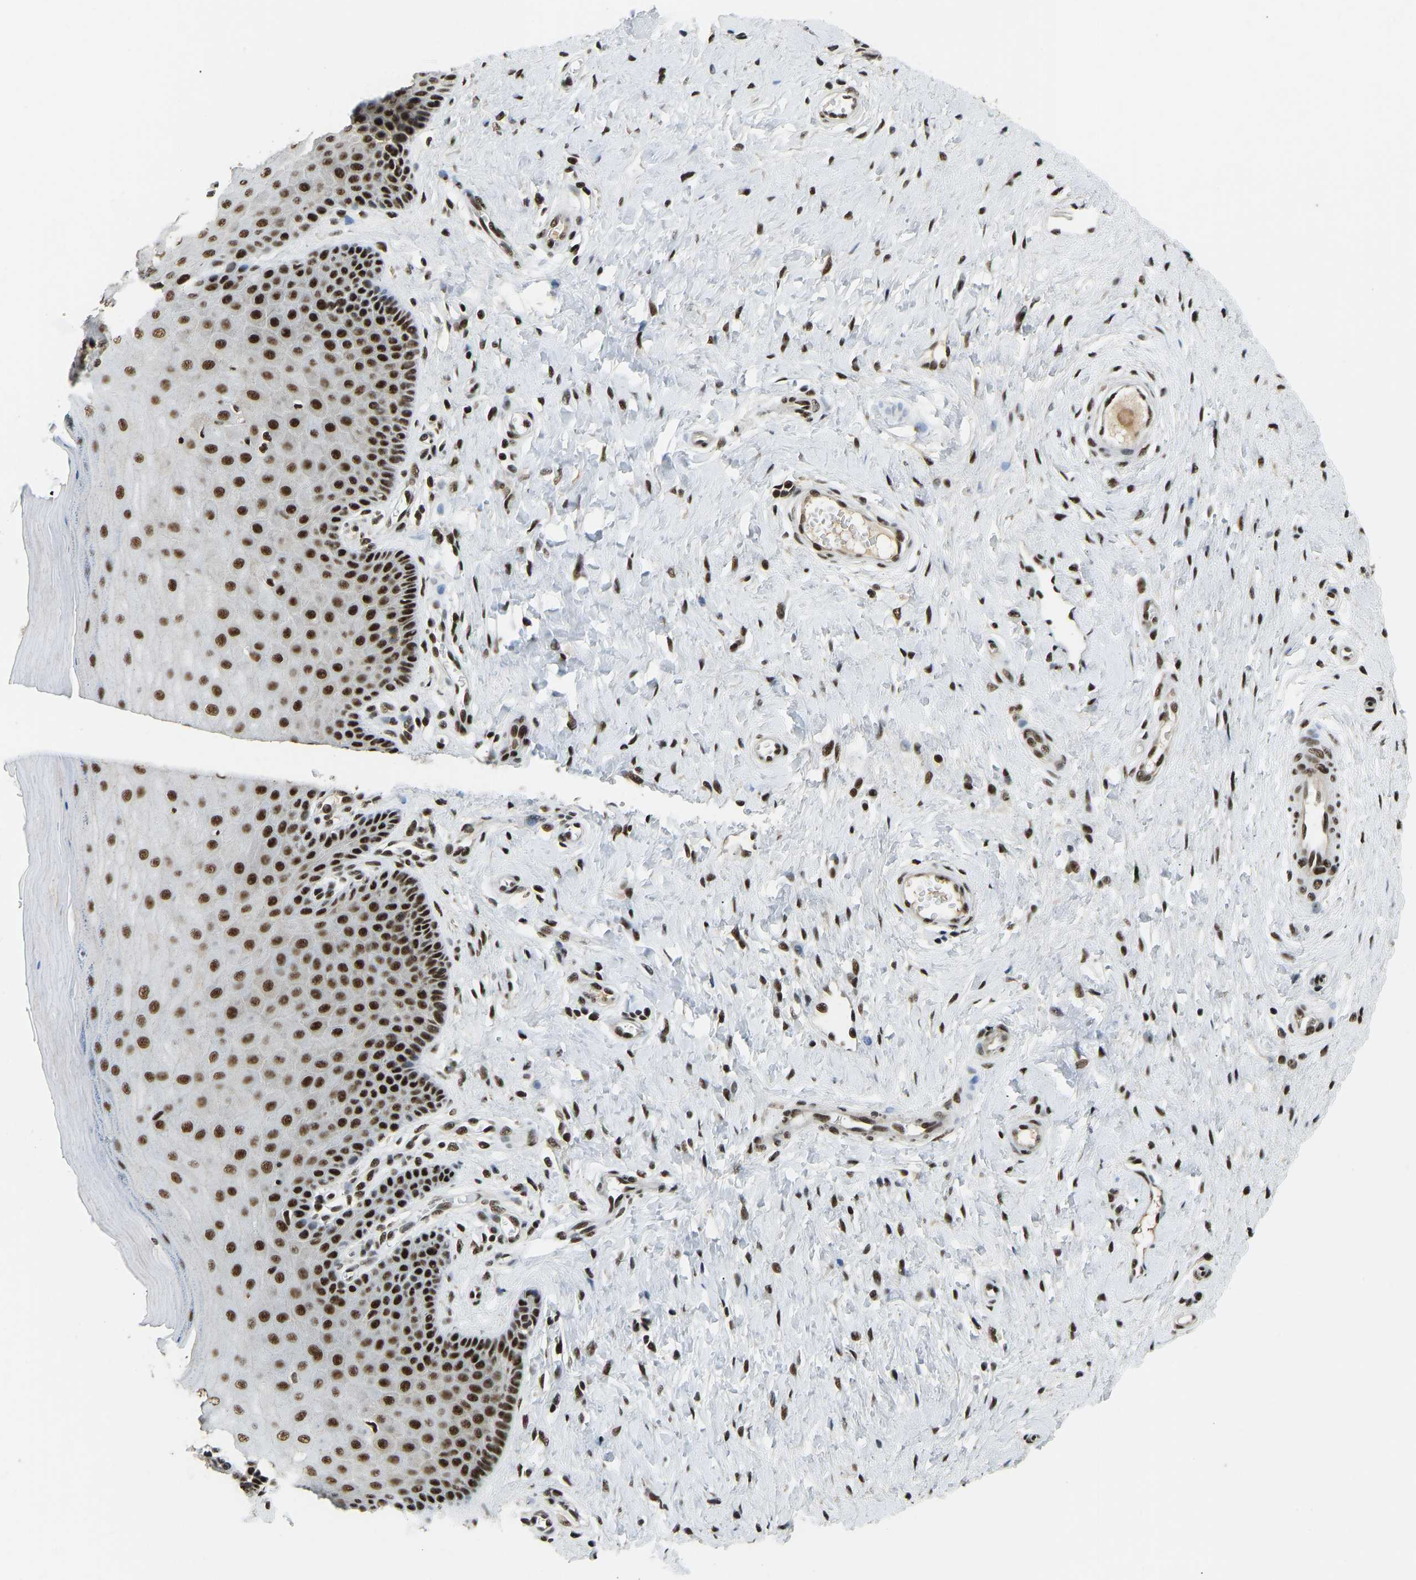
{"staining": {"intensity": "strong", "quantity": ">75%", "location": "nuclear"}, "tissue": "cervix", "cell_type": "Glandular cells", "image_type": "normal", "snomed": [{"axis": "morphology", "description": "Normal tissue, NOS"}, {"axis": "topography", "description": "Cervix"}], "caption": "Immunohistochemical staining of unremarkable cervix exhibits high levels of strong nuclear expression in about >75% of glandular cells. The staining was performed using DAB (3,3'-diaminobenzidine) to visualize the protein expression in brown, while the nuclei were stained in blue with hematoxylin (Magnification: 20x).", "gene": "FOXK1", "patient": {"sex": "female", "age": 55}}